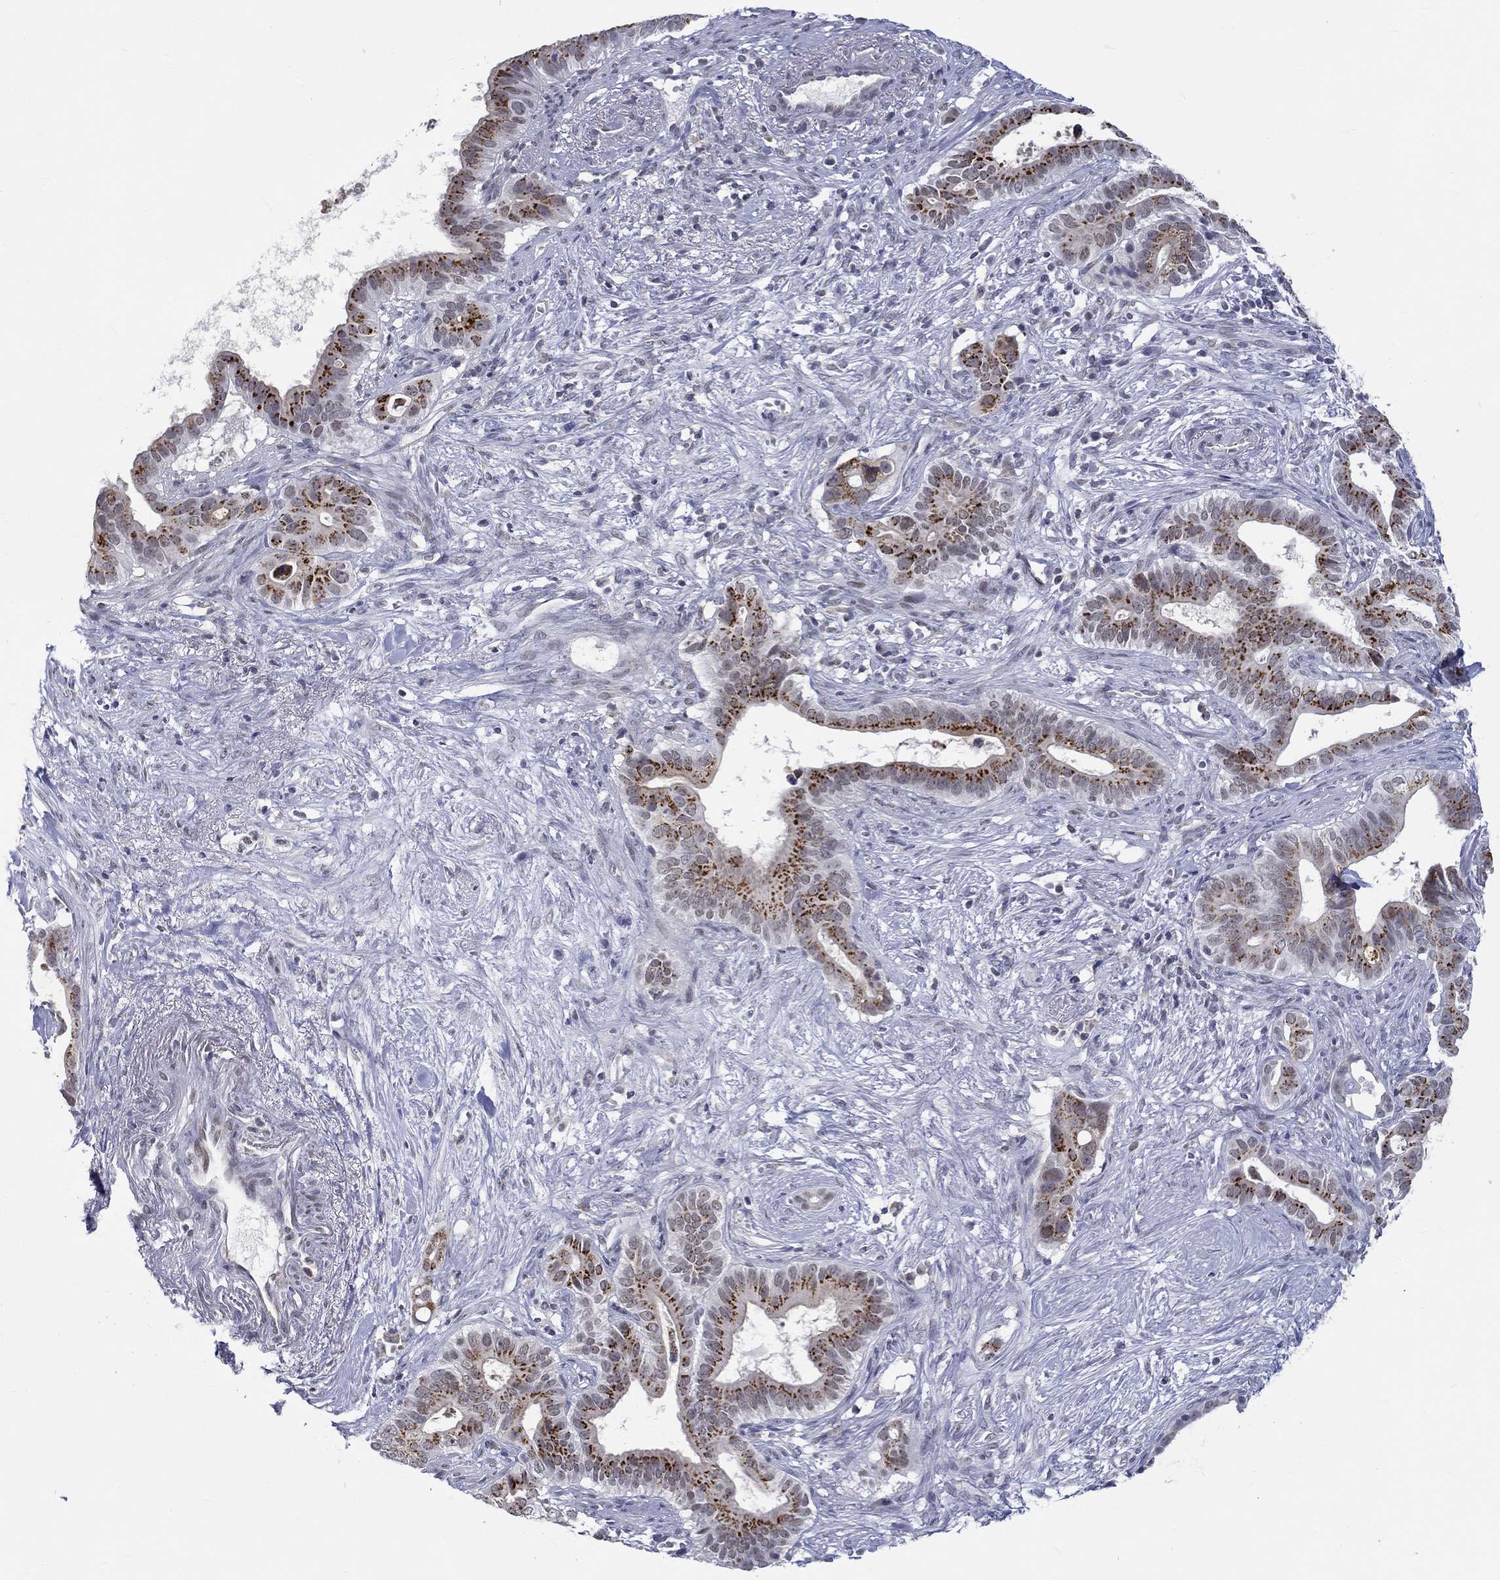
{"staining": {"intensity": "strong", "quantity": "25%-75%", "location": "cytoplasmic/membranous"}, "tissue": "pancreatic cancer", "cell_type": "Tumor cells", "image_type": "cancer", "snomed": [{"axis": "morphology", "description": "Adenocarcinoma, NOS"}, {"axis": "topography", "description": "Pancreas"}], "caption": "Pancreatic cancer was stained to show a protein in brown. There is high levels of strong cytoplasmic/membranous positivity in approximately 25%-75% of tumor cells. (DAB IHC with brightfield microscopy, high magnification).", "gene": "ST6GALNAC1", "patient": {"sex": "male", "age": 61}}